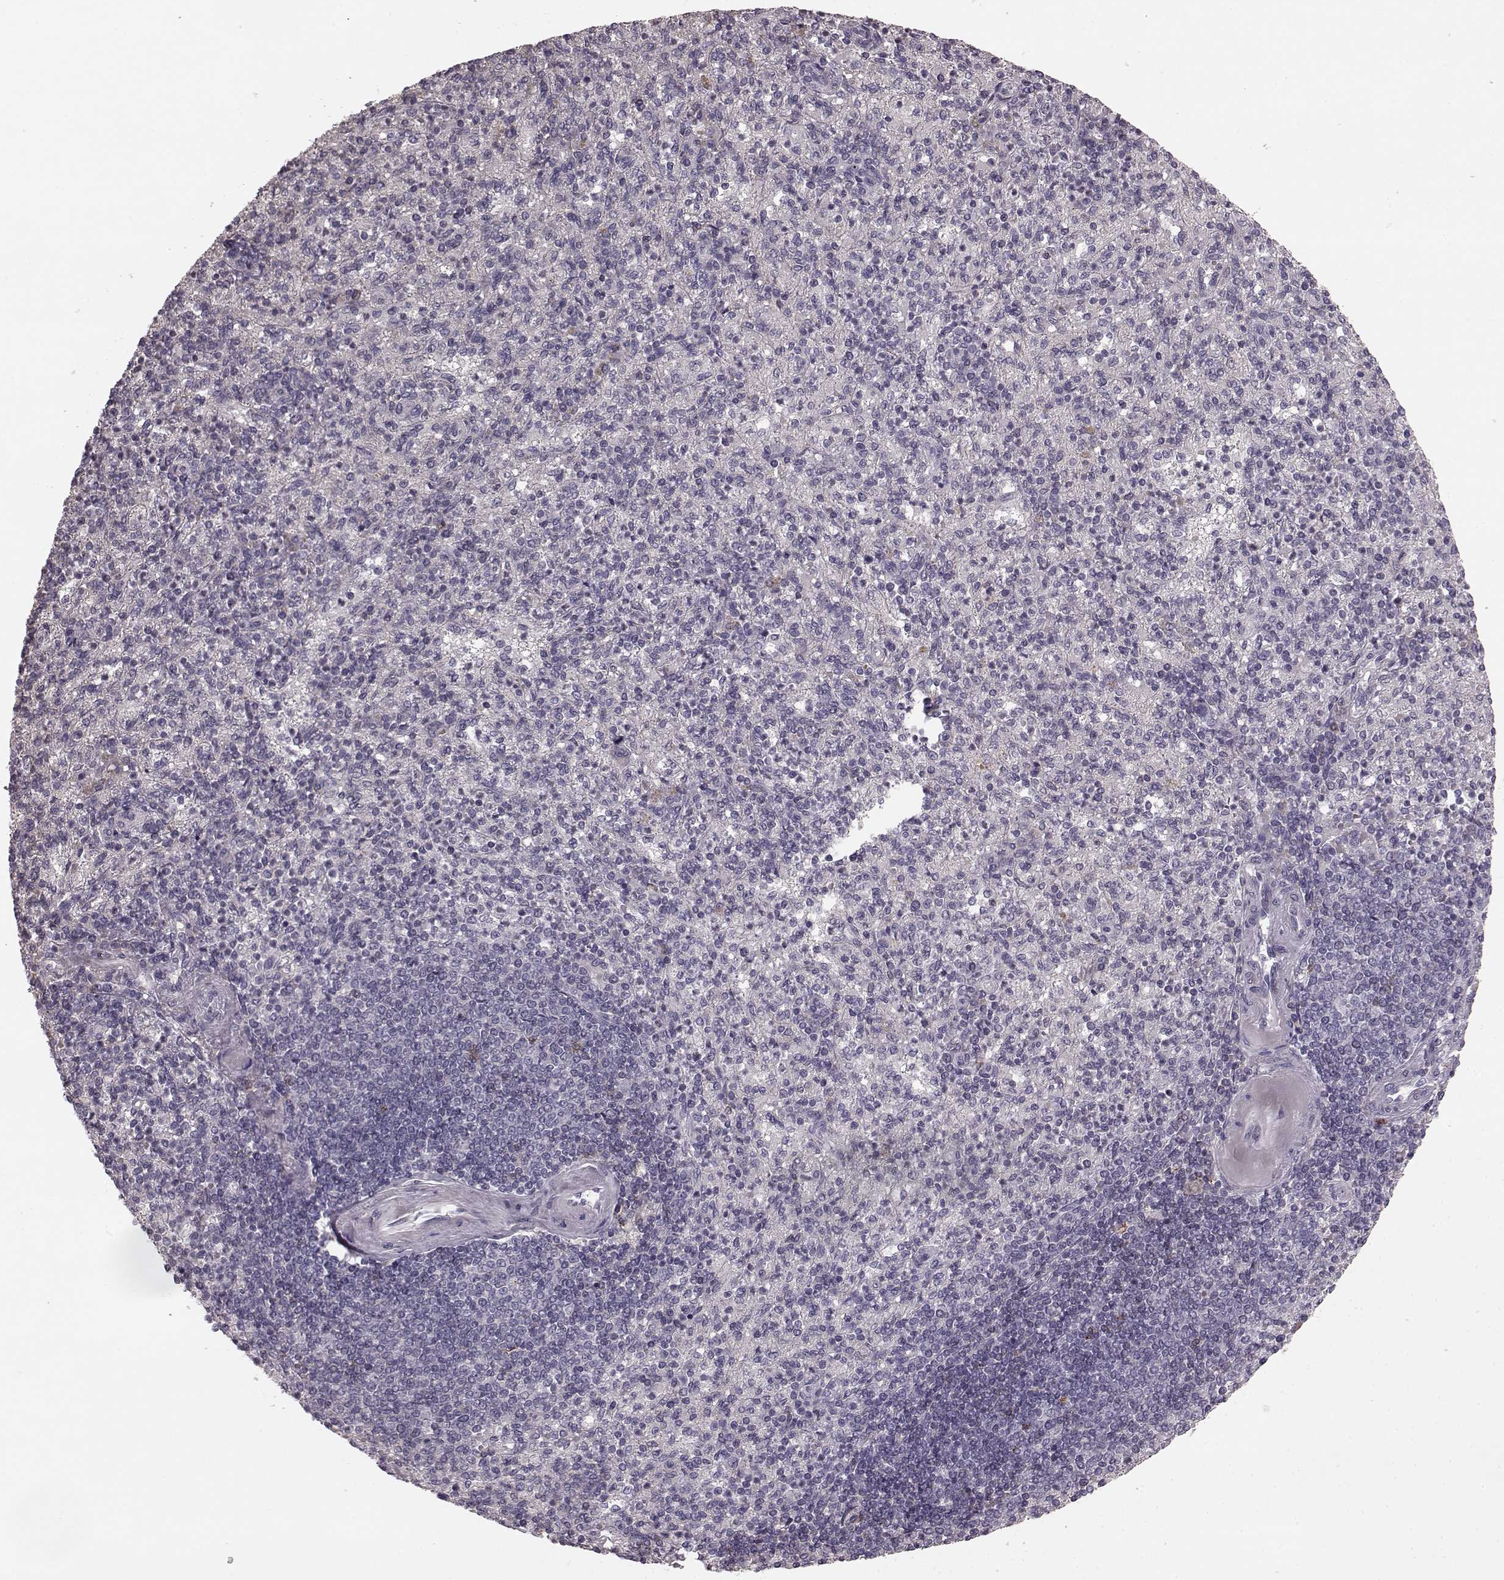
{"staining": {"intensity": "negative", "quantity": "none", "location": "none"}, "tissue": "spleen", "cell_type": "Cells in red pulp", "image_type": "normal", "snomed": [{"axis": "morphology", "description": "Normal tissue, NOS"}, {"axis": "topography", "description": "Spleen"}], "caption": "Protein analysis of normal spleen reveals no significant expression in cells in red pulp.", "gene": "PDCD1", "patient": {"sex": "female", "age": 74}}